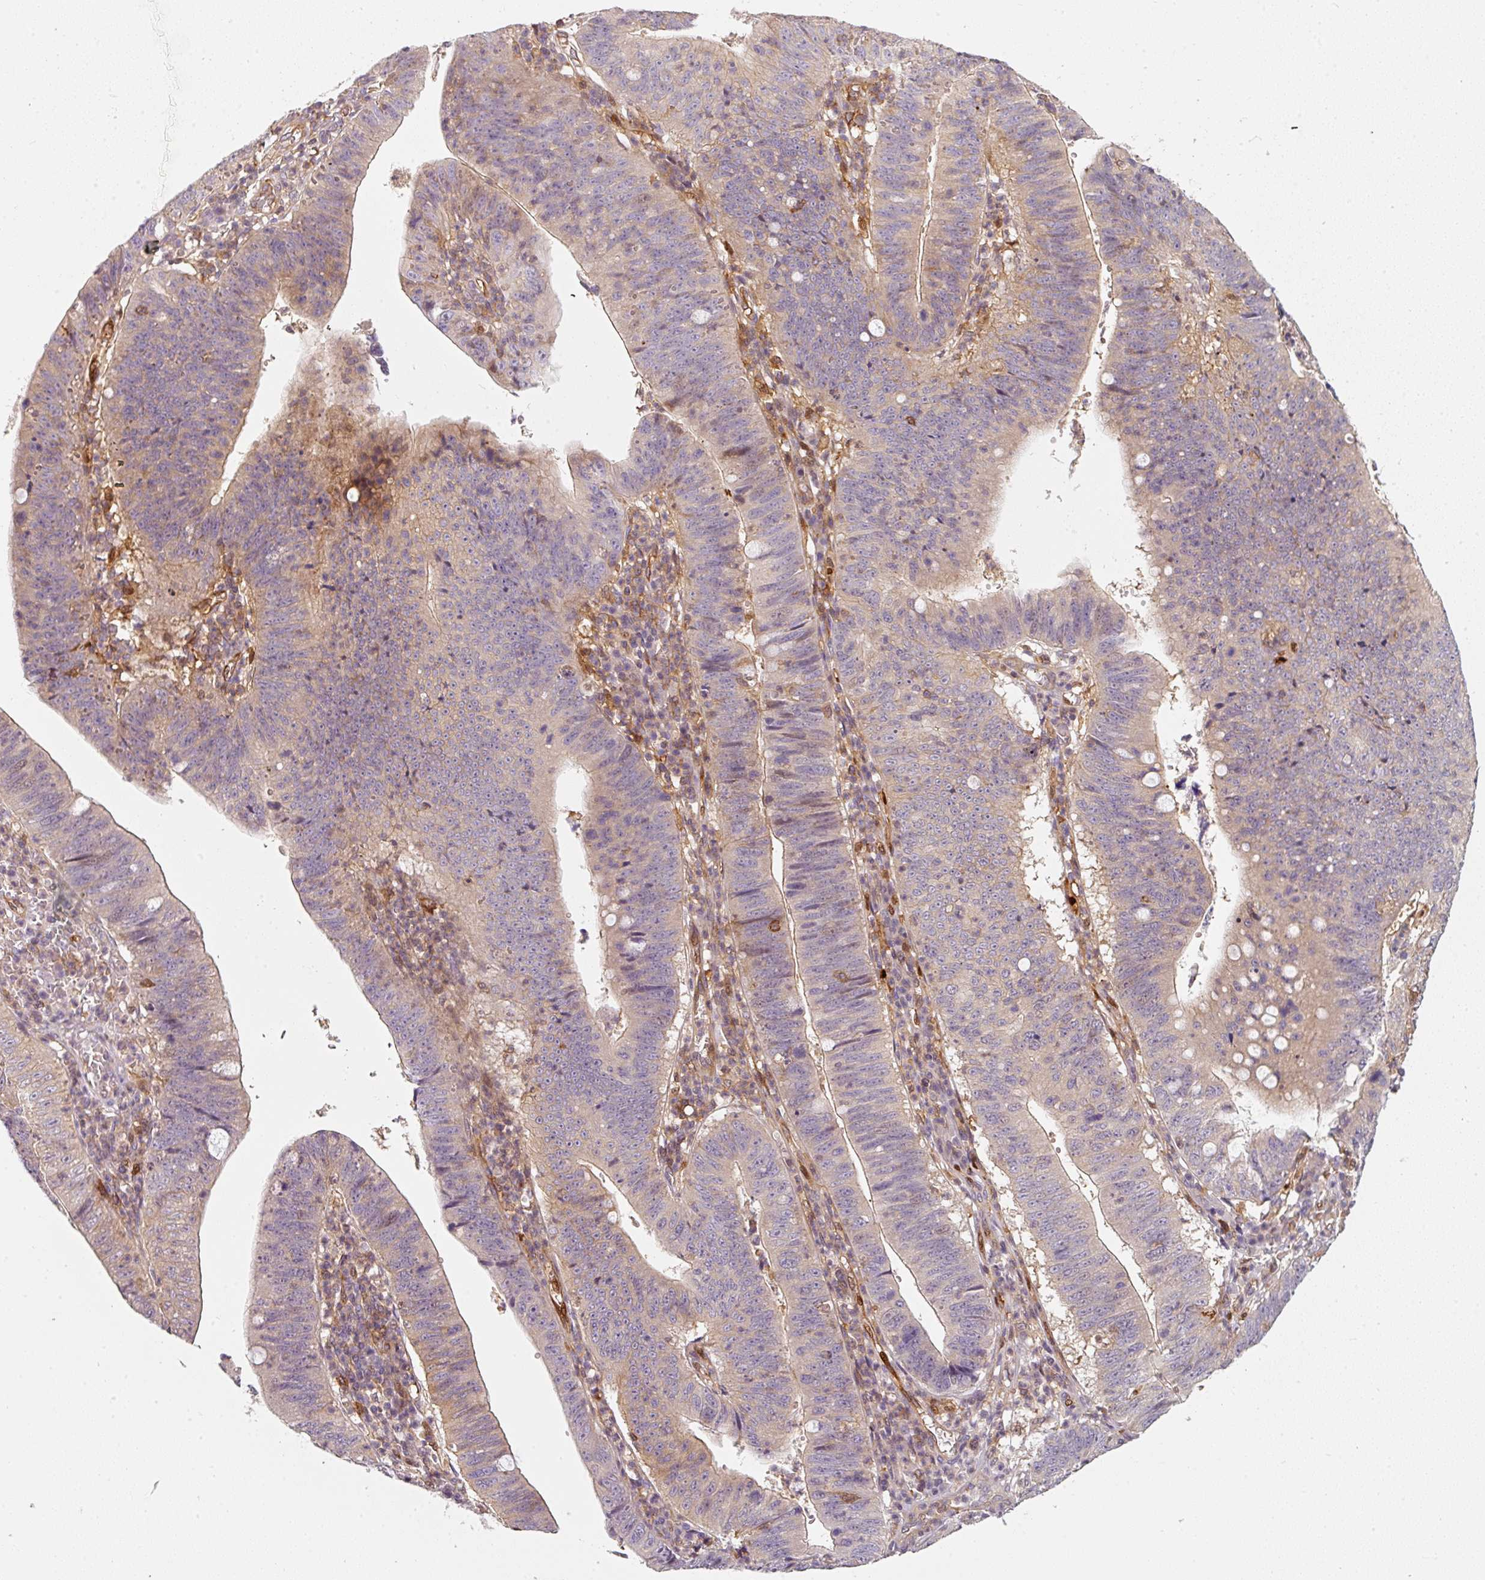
{"staining": {"intensity": "weak", "quantity": "25%-75%", "location": "cytoplasmic/membranous"}, "tissue": "stomach cancer", "cell_type": "Tumor cells", "image_type": "cancer", "snomed": [{"axis": "morphology", "description": "Adenocarcinoma, NOS"}, {"axis": "topography", "description": "Stomach"}], "caption": "Stomach adenocarcinoma stained for a protein reveals weak cytoplasmic/membranous positivity in tumor cells.", "gene": "IQGAP2", "patient": {"sex": "male", "age": 59}}